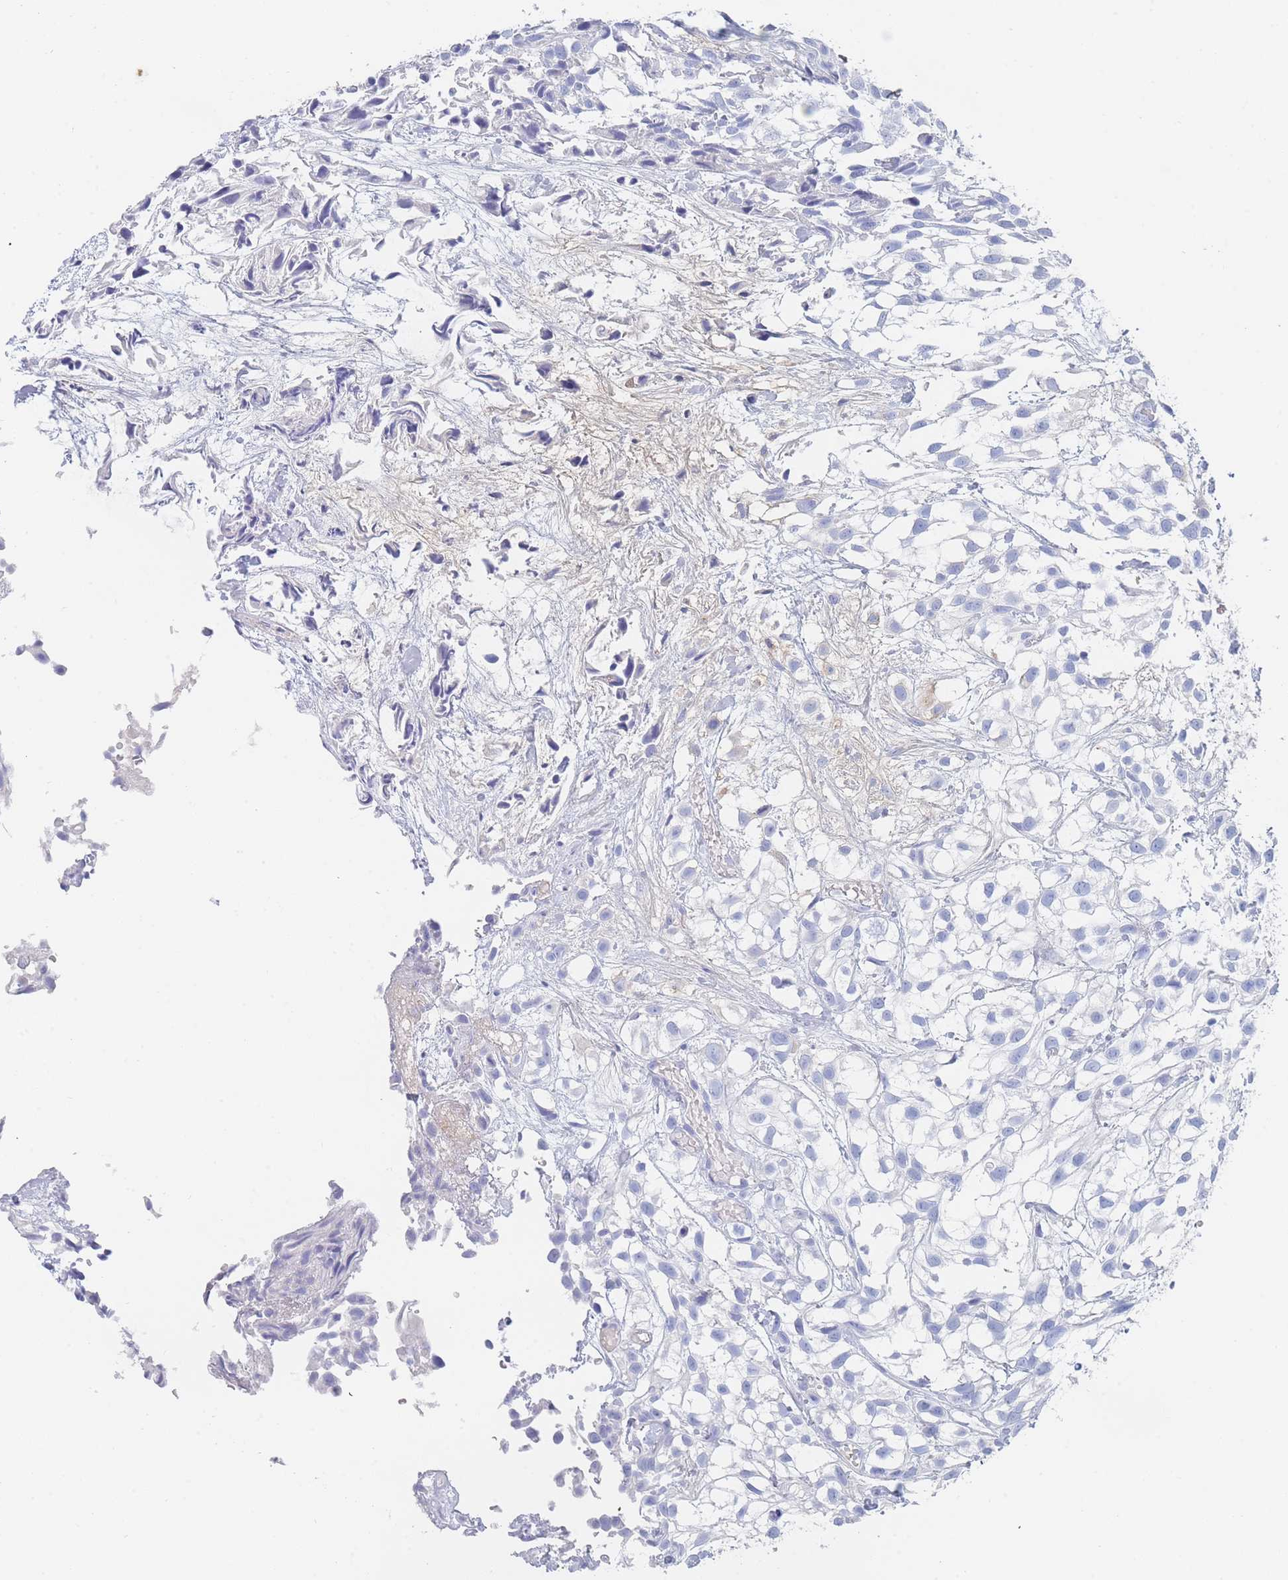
{"staining": {"intensity": "negative", "quantity": "none", "location": "none"}, "tissue": "urothelial cancer", "cell_type": "Tumor cells", "image_type": "cancer", "snomed": [{"axis": "morphology", "description": "Urothelial carcinoma, High grade"}, {"axis": "topography", "description": "Urinary bladder"}], "caption": "Immunohistochemistry (IHC) photomicrograph of neoplastic tissue: urothelial carcinoma (high-grade) stained with DAB (3,3'-diaminobenzidine) reveals no significant protein positivity in tumor cells. Nuclei are stained in blue.", "gene": "SLC25A35", "patient": {"sex": "male", "age": 56}}